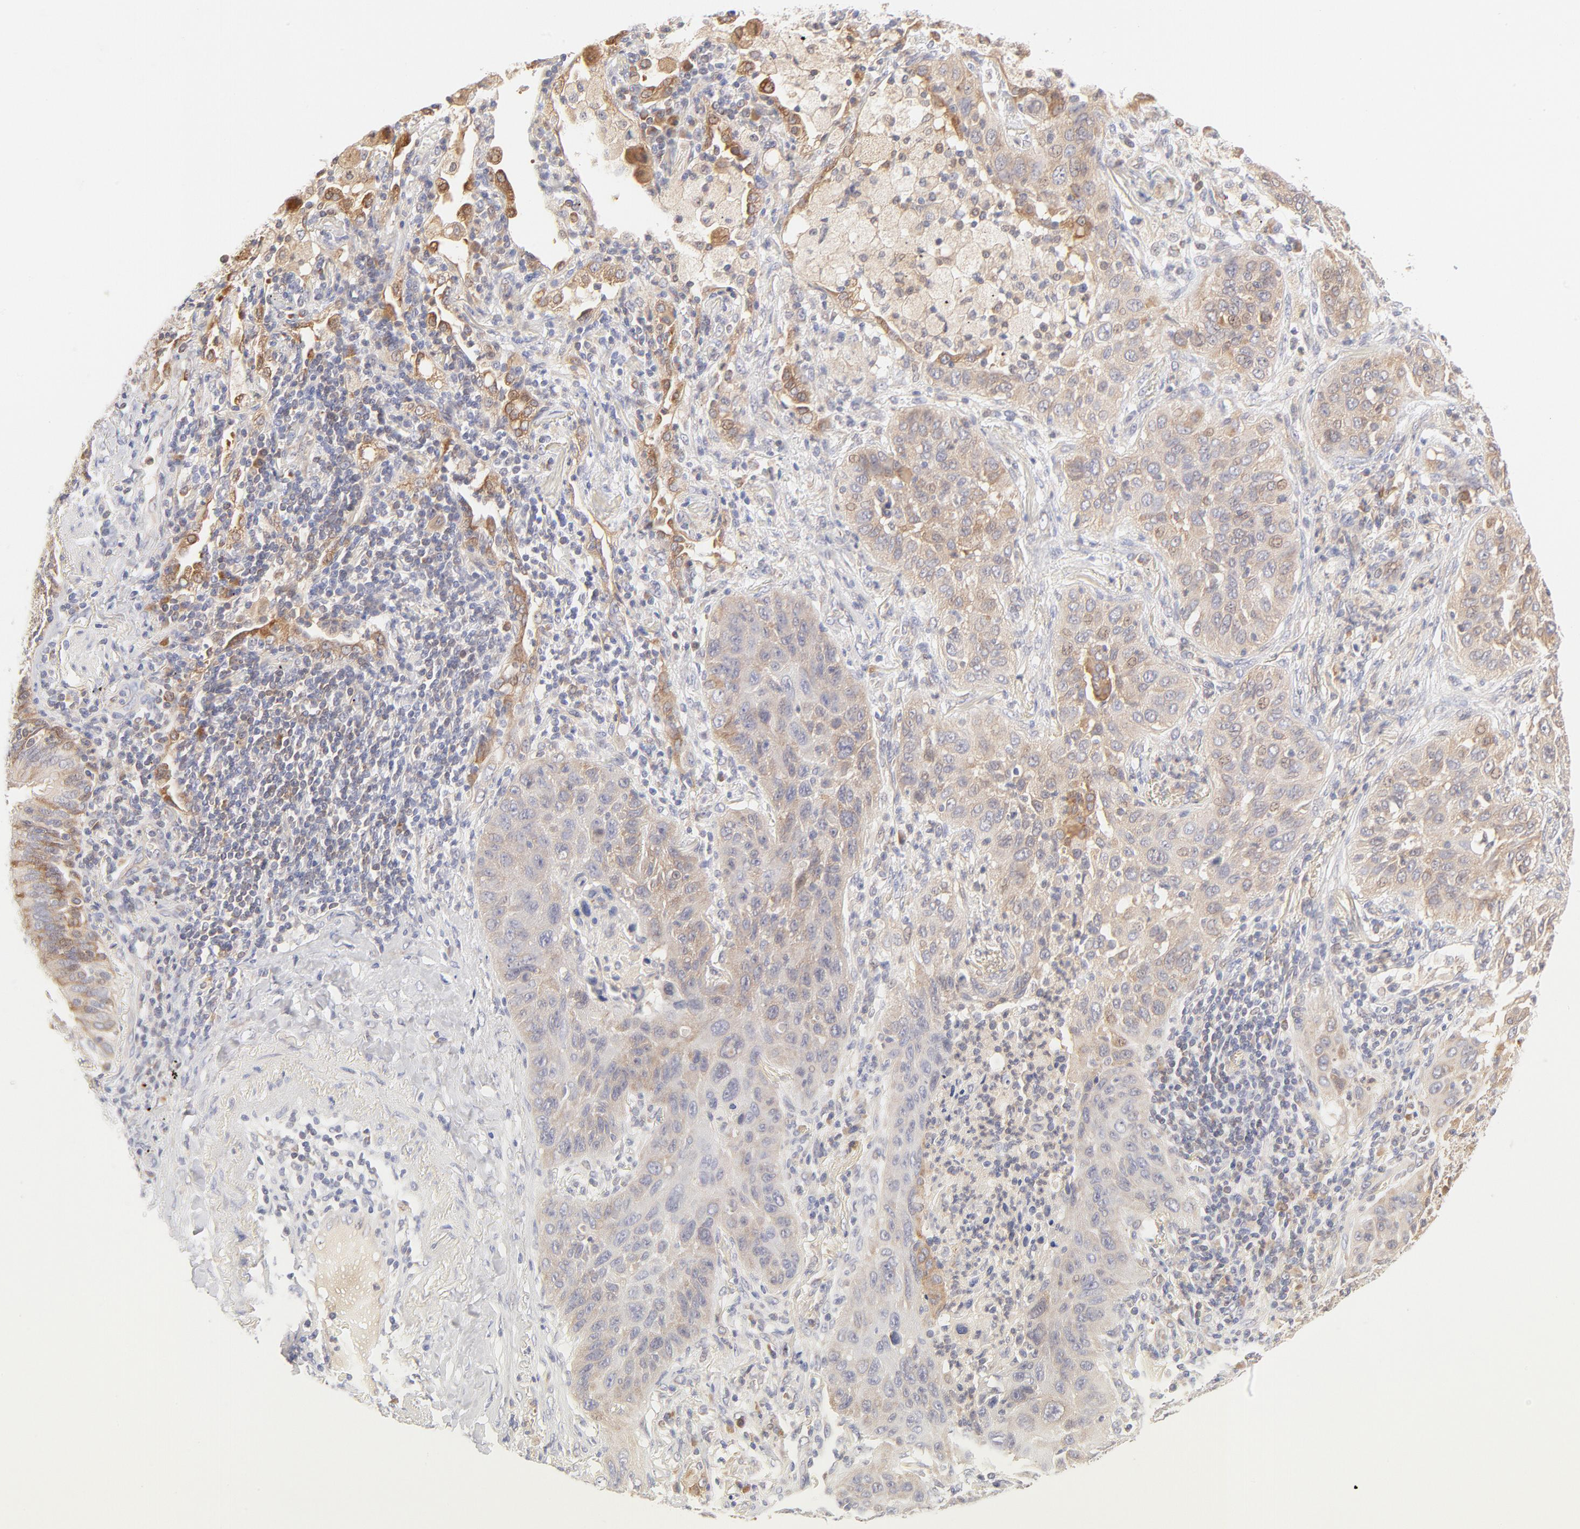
{"staining": {"intensity": "weak", "quantity": ">75%", "location": "cytoplasmic/membranous"}, "tissue": "lung cancer", "cell_type": "Tumor cells", "image_type": "cancer", "snomed": [{"axis": "morphology", "description": "Squamous cell carcinoma, NOS"}, {"axis": "topography", "description": "Lung"}], "caption": "Immunohistochemical staining of lung squamous cell carcinoma shows weak cytoplasmic/membranous protein positivity in about >75% of tumor cells.", "gene": "RPS6KA1", "patient": {"sex": "female", "age": 67}}